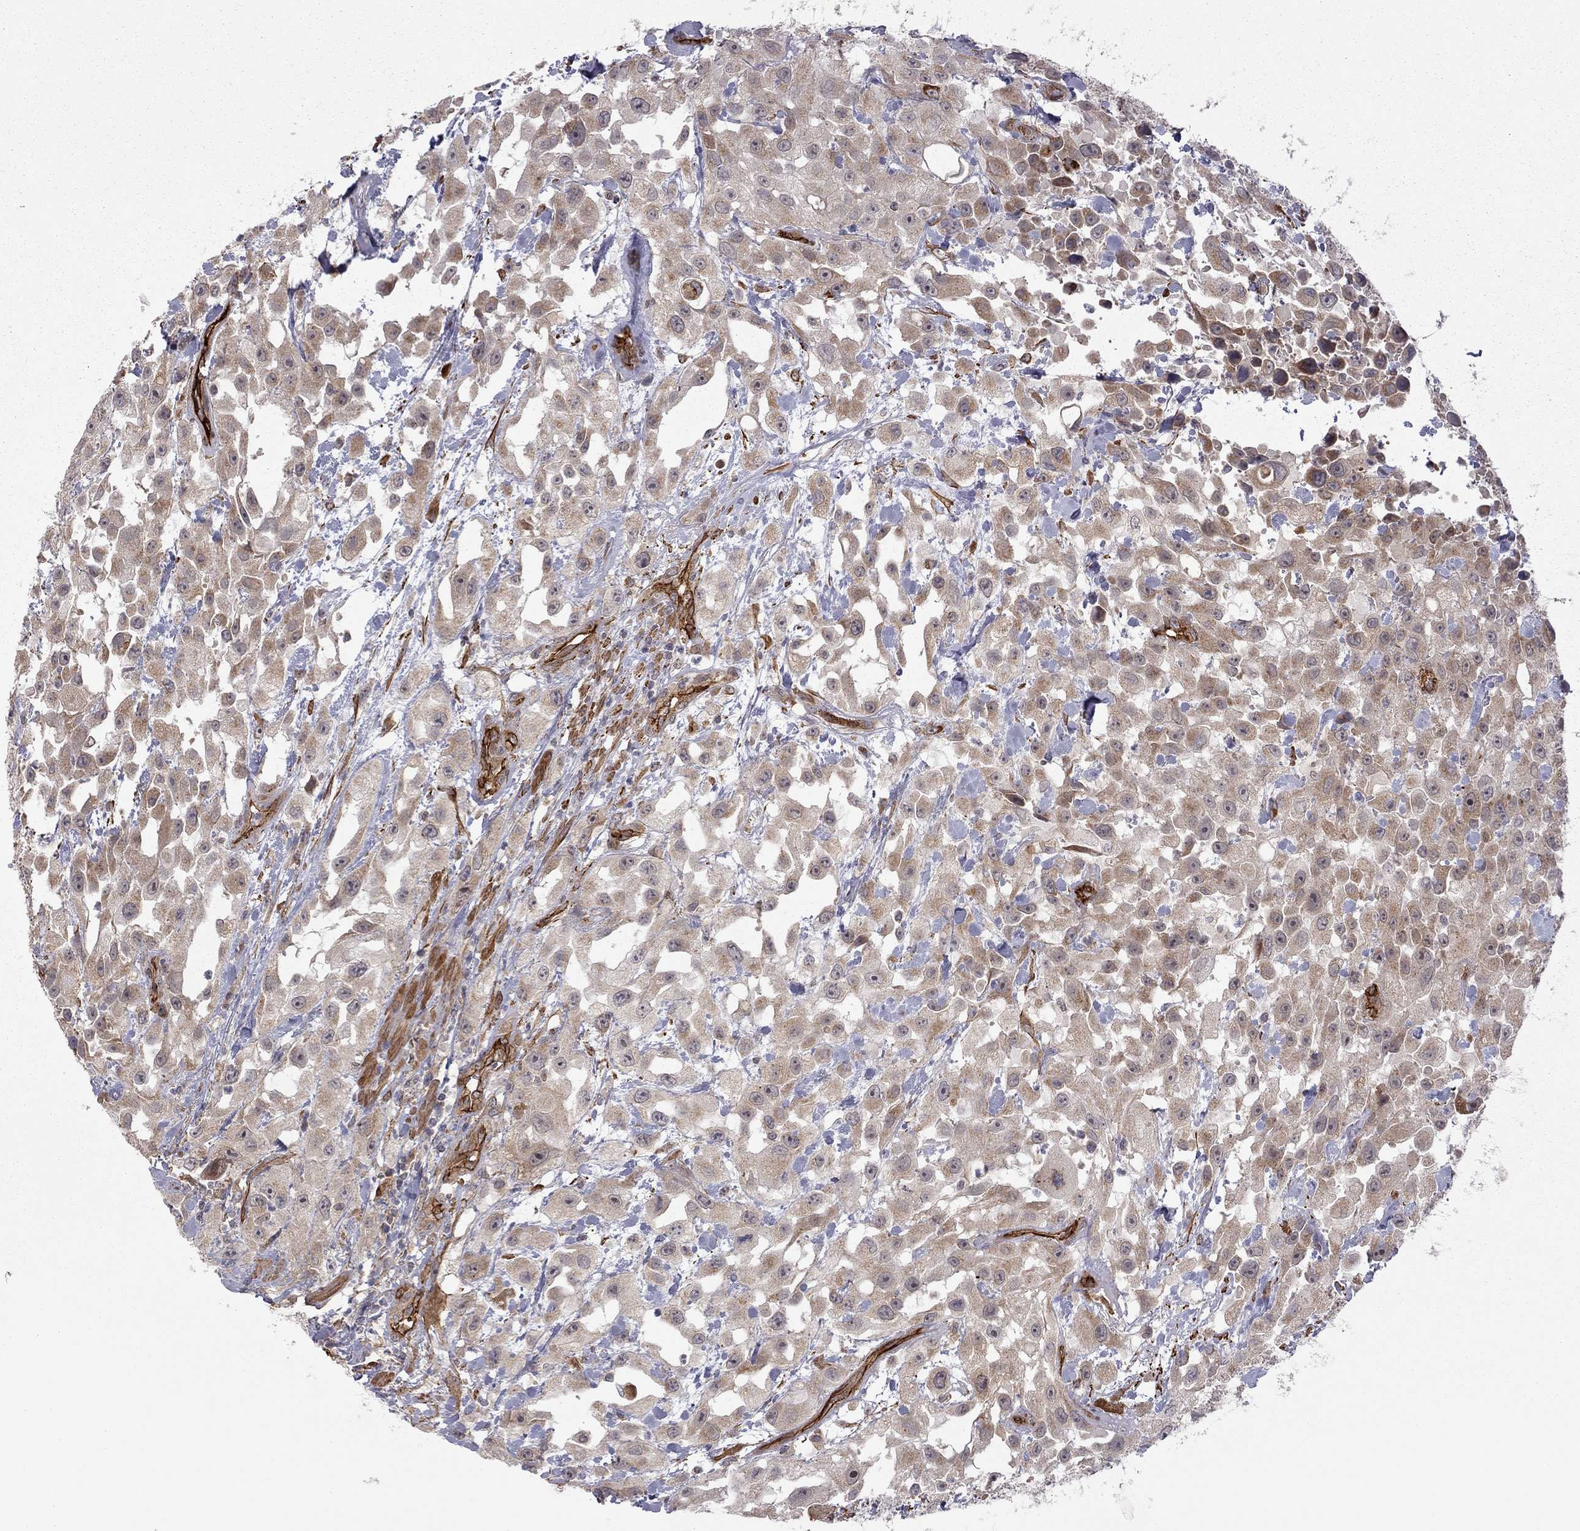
{"staining": {"intensity": "moderate", "quantity": "25%-75%", "location": "cytoplasmic/membranous"}, "tissue": "urothelial cancer", "cell_type": "Tumor cells", "image_type": "cancer", "snomed": [{"axis": "morphology", "description": "Urothelial carcinoma, High grade"}, {"axis": "topography", "description": "Urinary bladder"}], "caption": "Urothelial cancer stained with a brown dye reveals moderate cytoplasmic/membranous positive staining in approximately 25%-75% of tumor cells.", "gene": "EXOC3L2", "patient": {"sex": "male", "age": 79}}